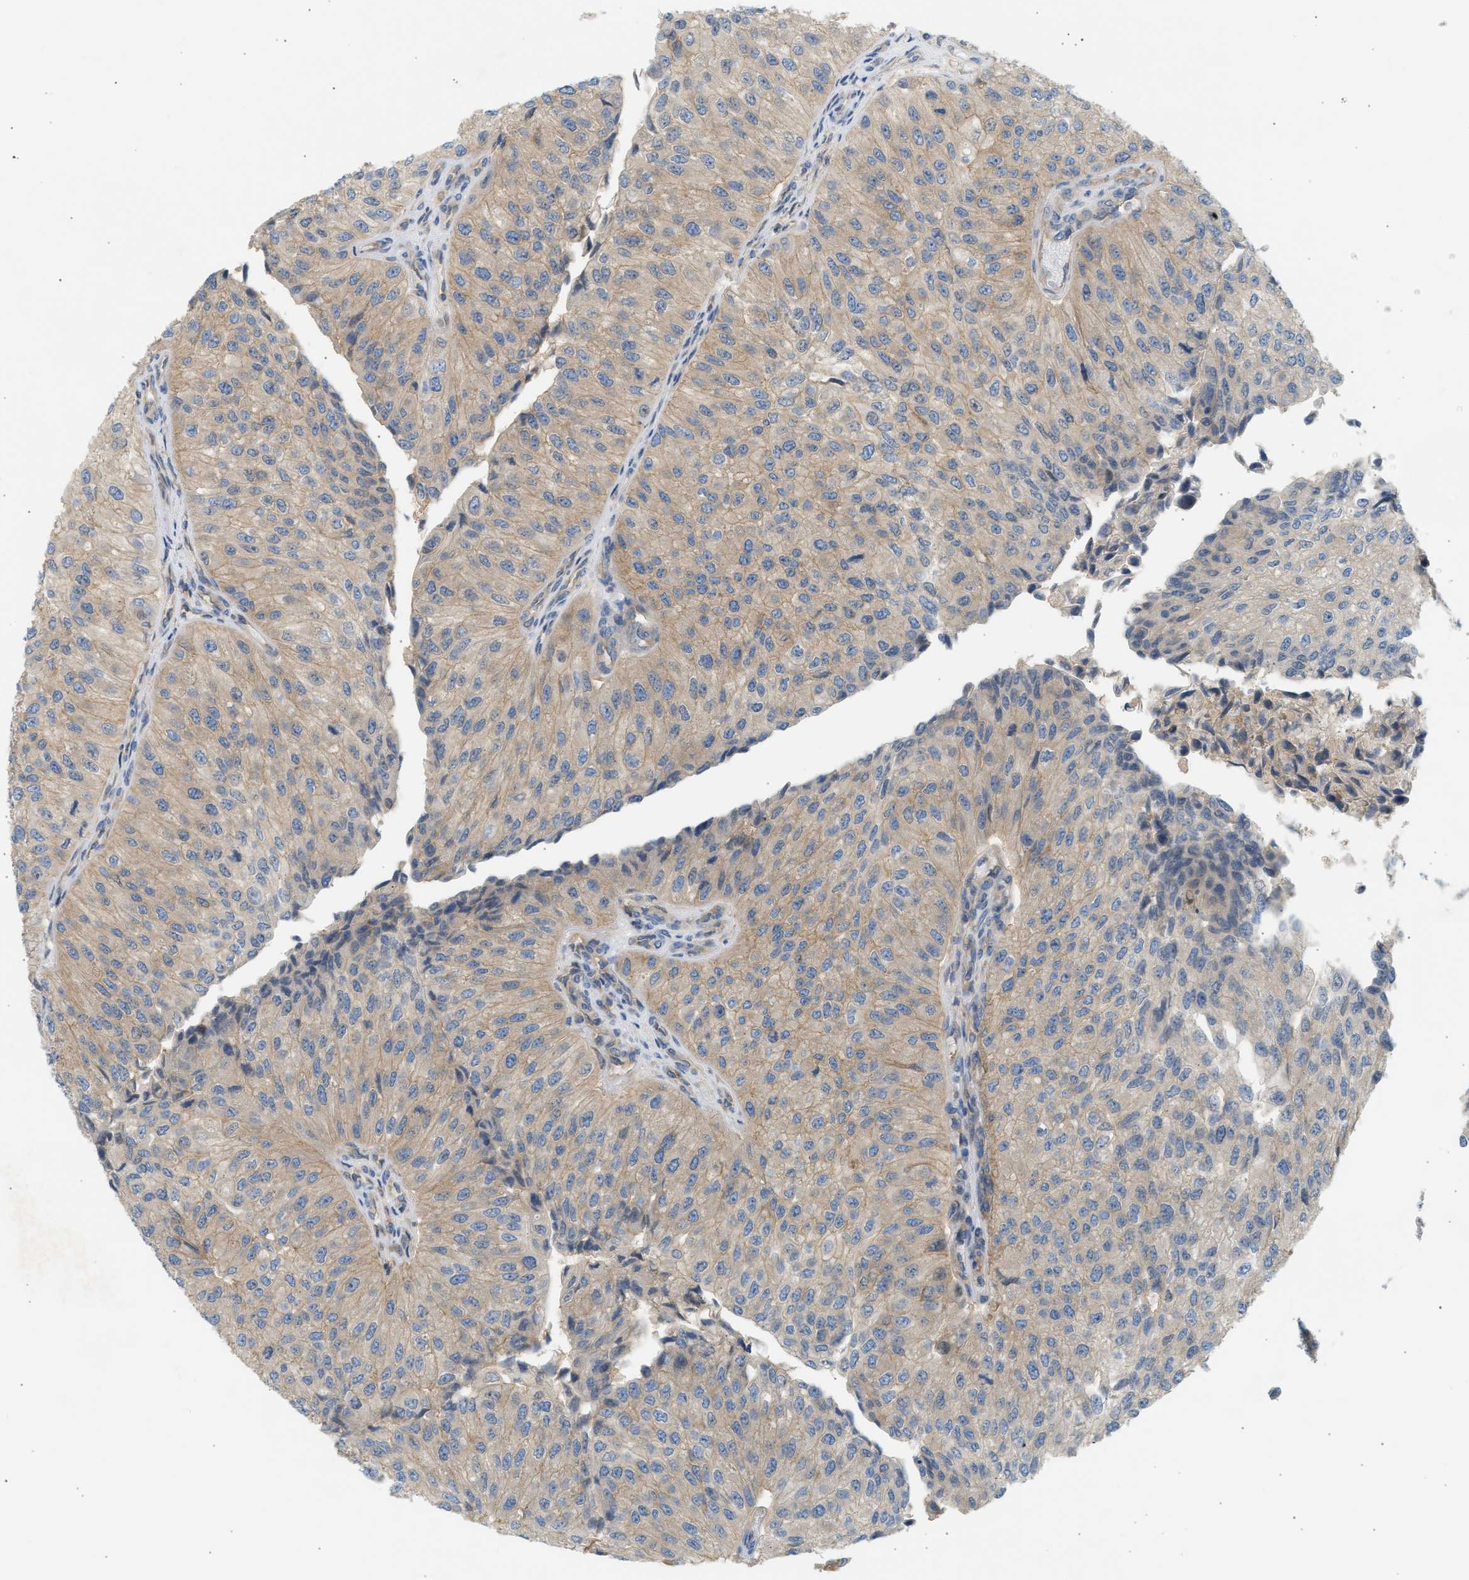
{"staining": {"intensity": "weak", "quantity": ">75%", "location": "cytoplasmic/membranous"}, "tissue": "urothelial cancer", "cell_type": "Tumor cells", "image_type": "cancer", "snomed": [{"axis": "morphology", "description": "Urothelial carcinoma, High grade"}, {"axis": "topography", "description": "Kidney"}, {"axis": "topography", "description": "Urinary bladder"}], "caption": "Immunohistochemistry of human urothelial cancer shows low levels of weak cytoplasmic/membranous staining in about >75% of tumor cells.", "gene": "PAFAH1B1", "patient": {"sex": "male", "age": 77}}